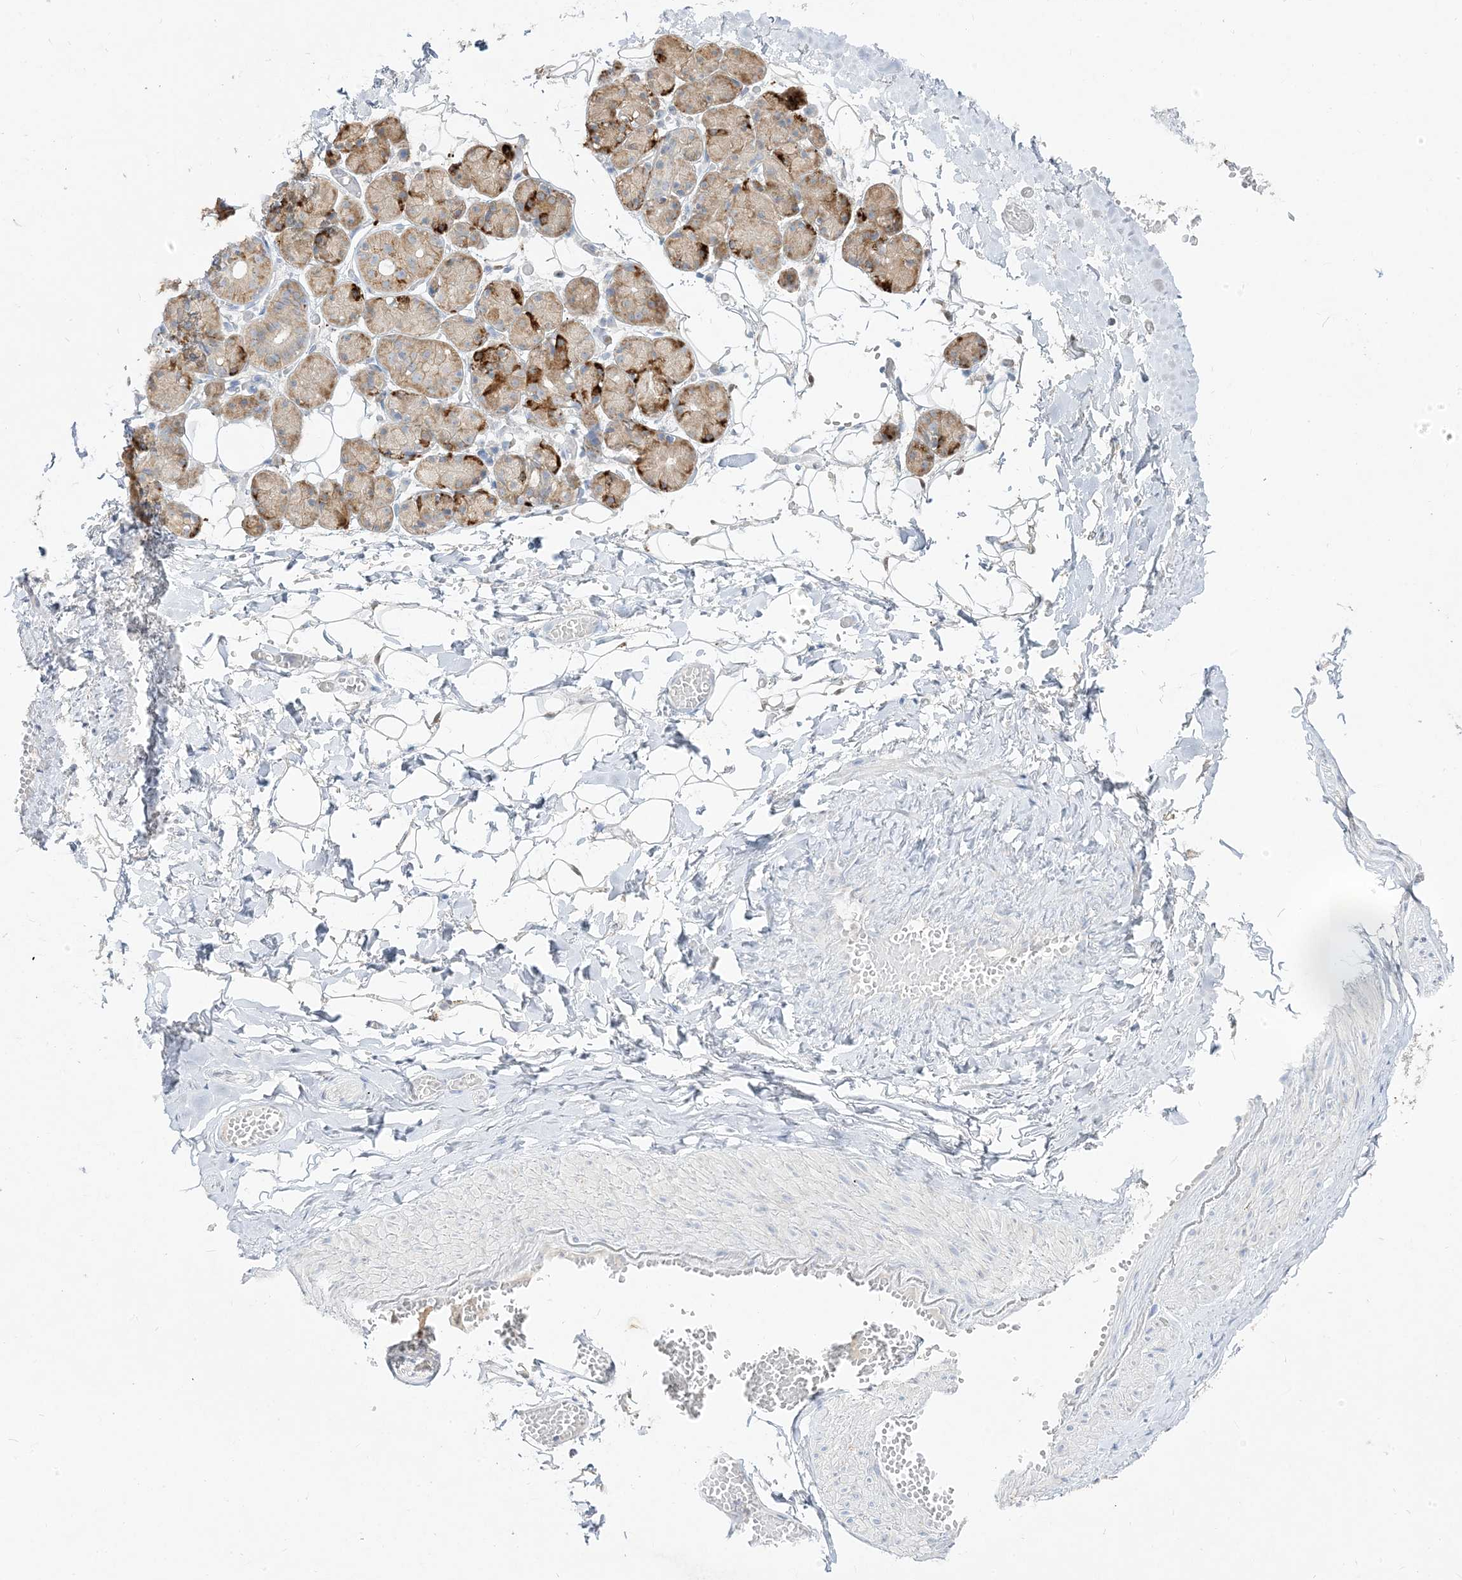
{"staining": {"intensity": "strong", "quantity": "<25%", "location": "cytoplasmic/membranous"}, "tissue": "salivary gland", "cell_type": "Glandular cells", "image_type": "normal", "snomed": [{"axis": "morphology", "description": "Normal tissue, NOS"}, {"axis": "topography", "description": "Salivary gland"}], "caption": "Immunohistochemical staining of benign salivary gland exhibits strong cytoplasmic/membranous protein expression in about <25% of glandular cells.", "gene": "LOXL3", "patient": {"sex": "male", "age": 63}}